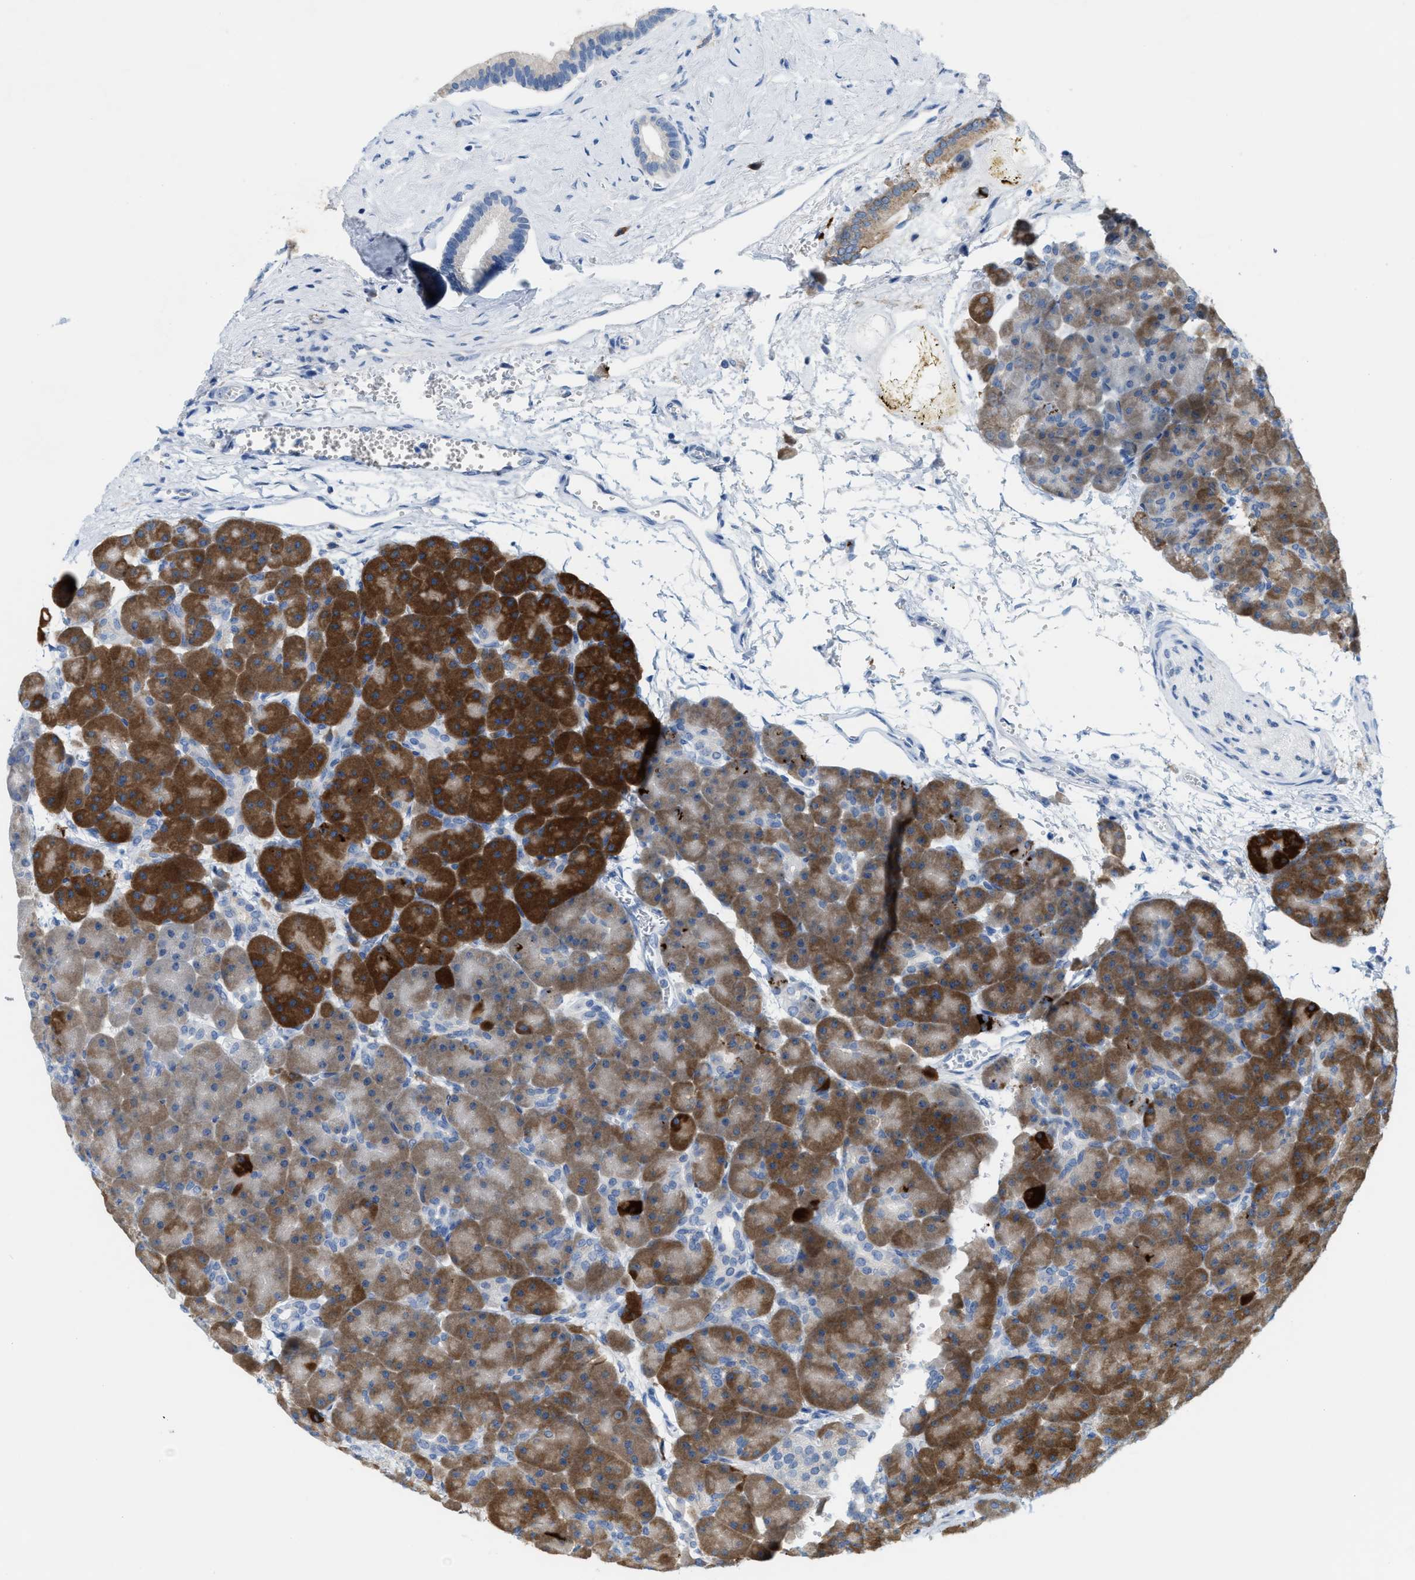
{"staining": {"intensity": "strong", "quantity": "25%-75%", "location": "cytoplasmic/membranous"}, "tissue": "pancreas", "cell_type": "Exocrine glandular cells", "image_type": "normal", "snomed": [{"axis": "morphology", "description": "Normal tissue, NOS"}, {"axis": "topography", "description": "Pancreas"}], "caption": "Protein expression analysis of unremarkable human pancreas reveals strong cytoplasmic/membranous staining in approximately 25%-75% of exocrine glandular cells. (DAB (3,3'-diaminobenzidine) = brown stain, brightfield microscopy at high magnification).", "gene": "KIFC3", "patient": {"sex": "male", "age": 66}}